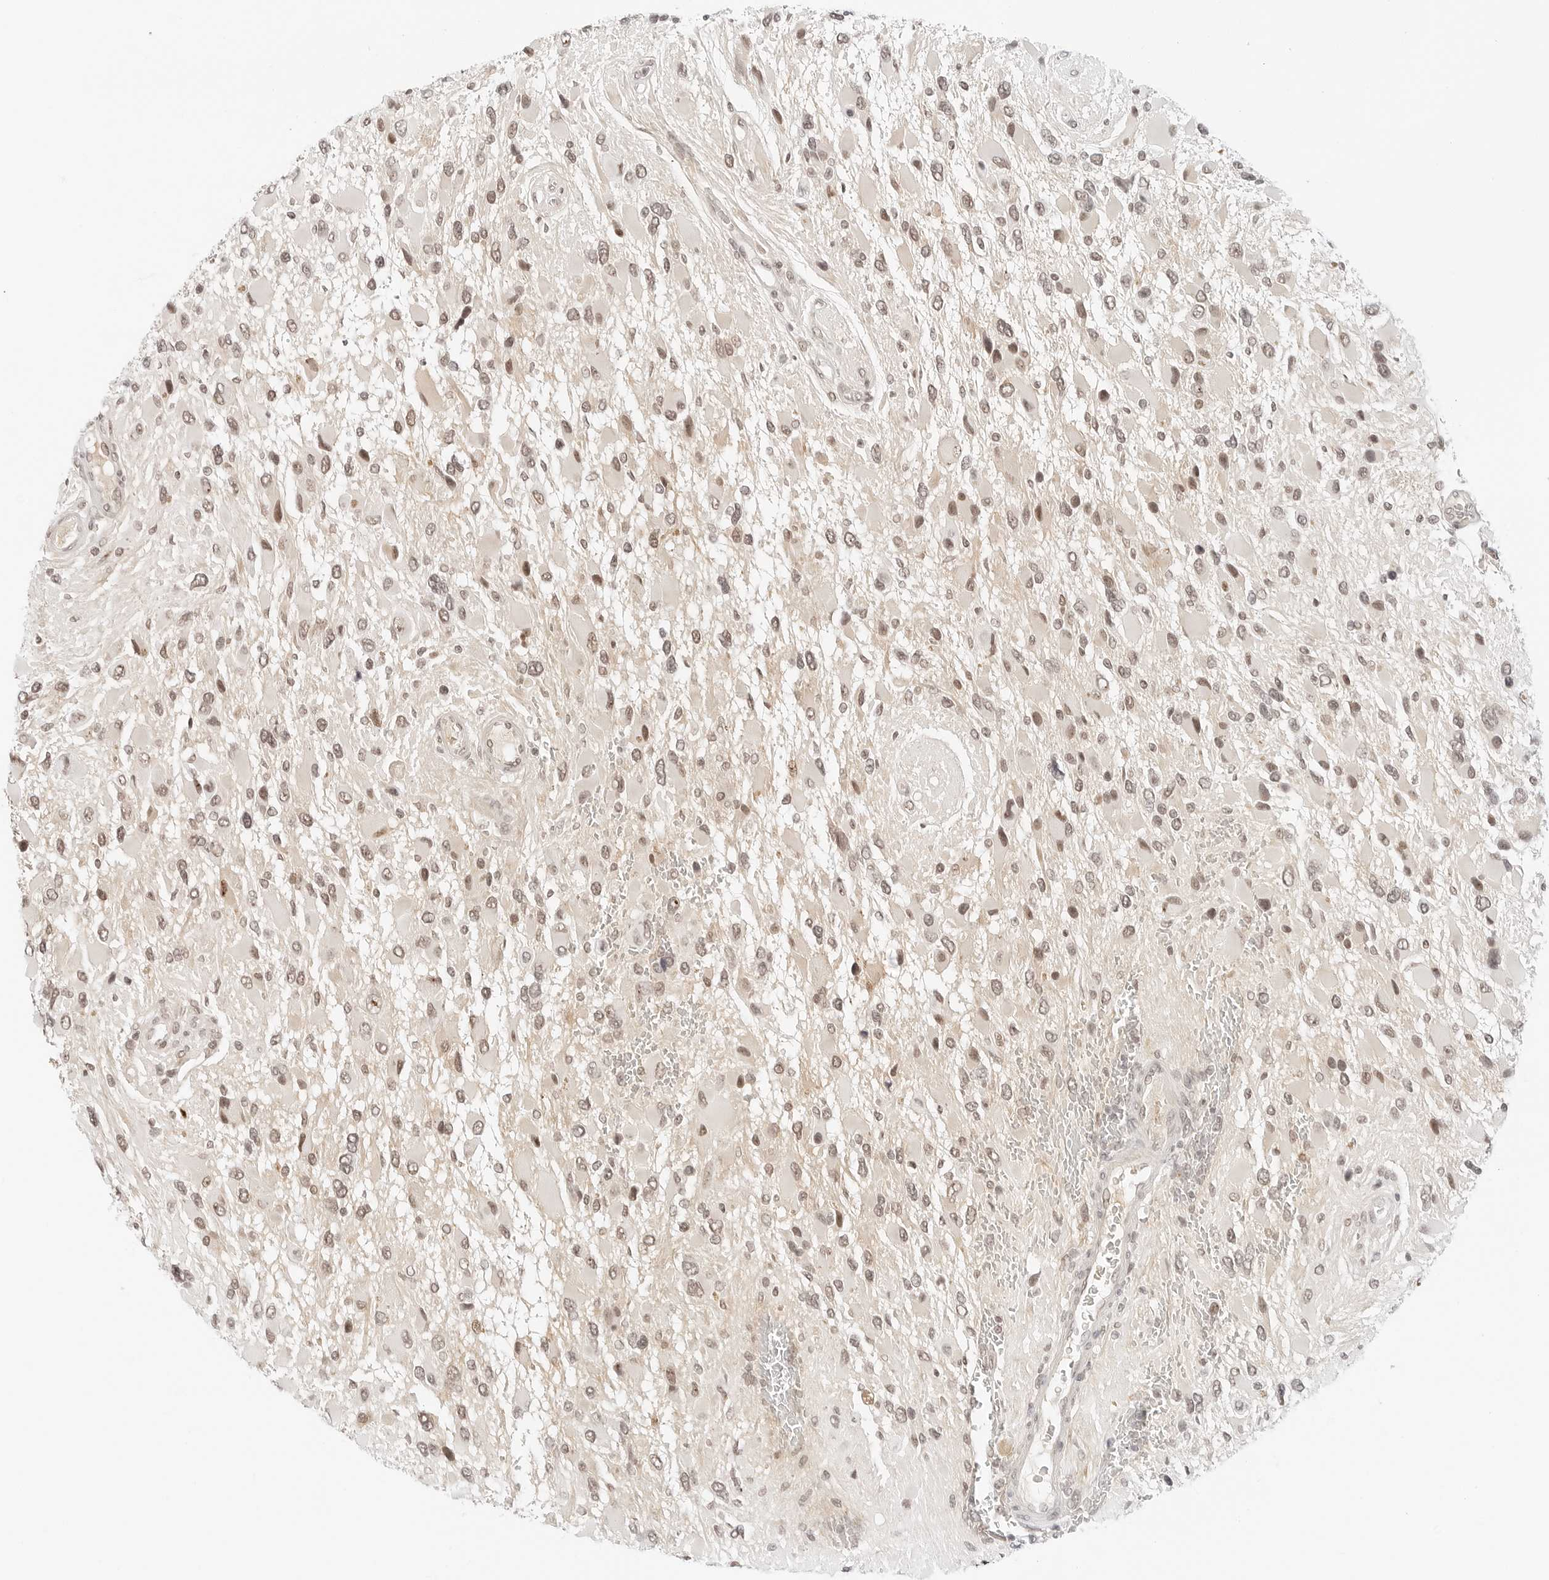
{"staining": {"intensity": "weak", "quantity": "25%-75%", "location": "nuclear"}, "tissue": "glioma", "cell_type": "Tumor cells", "image_type": "cancer", "snomed": [{"axis": "morphology", "description": "Glioma, malignant, High grade"}, {"axis": "topography", "description": "Brain"}], "caption": "Human glioma stained for a protein (brown) reveals weak nuclear positive staining in approximately 25%-75% of tumor cells.", "gene": "NEO1", "patient": {"sex": "male", "age": 53}}